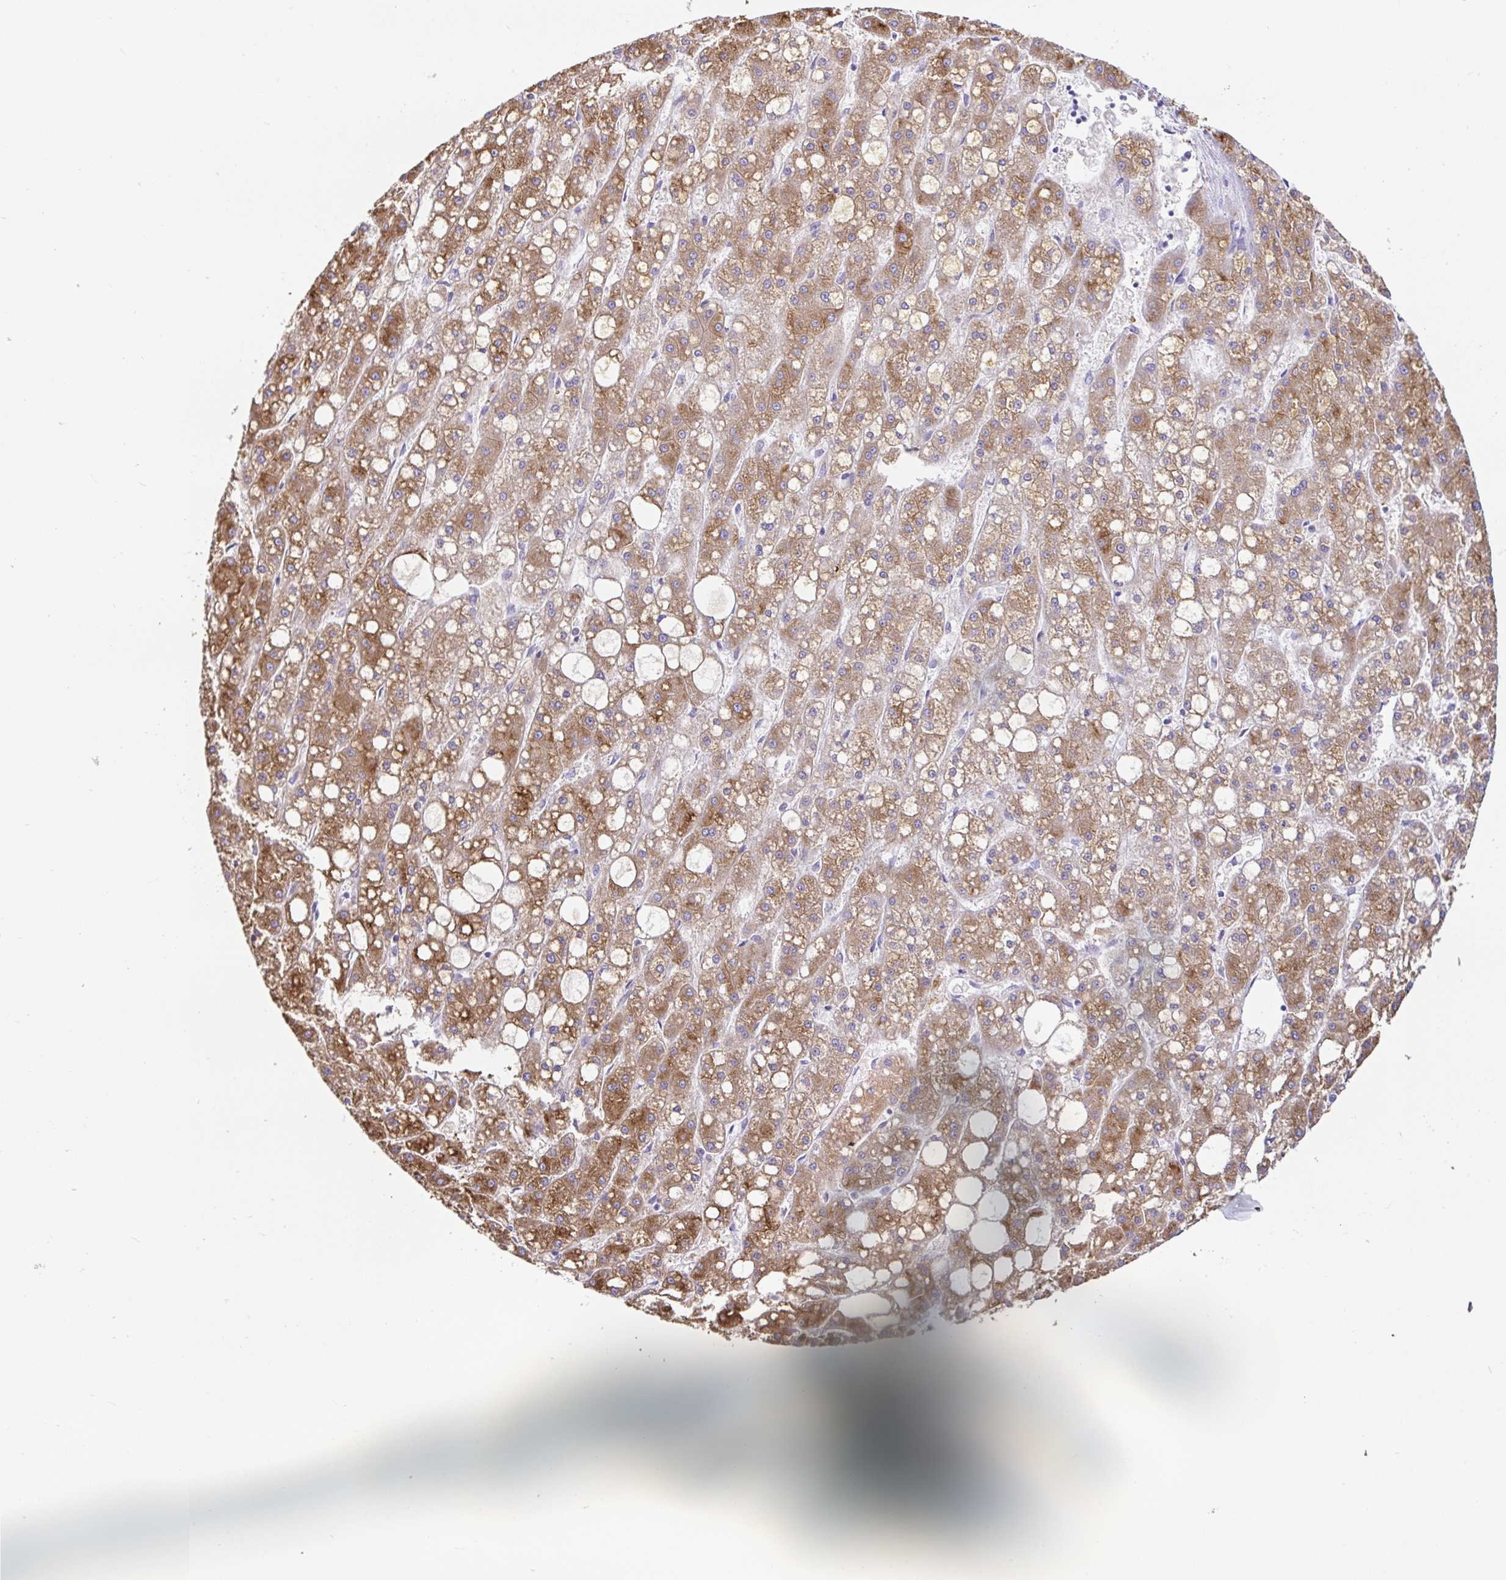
{"staining": {"intensity": "moderate", "quantity": "25%-75%", "location": "cytoplasmic/membranous"}, "tissue": "liver cancer", "cell_type": "Tumor cells", "image_type": "cancer", "snomed": [{"axis": "morphology", "description": "Carcinoma, Hepatocellular, NOS"}, {"axis": "topography", "description": "Liver"}], "caption": "Liver cancer tissue demonstrates moderate cytoplasmic/membranous staining in about 25%-75% of tumor cells, visualized by immunohistochemistry.", "gene": "PAX8", "patient": {"sex": "male", "age": 67}}